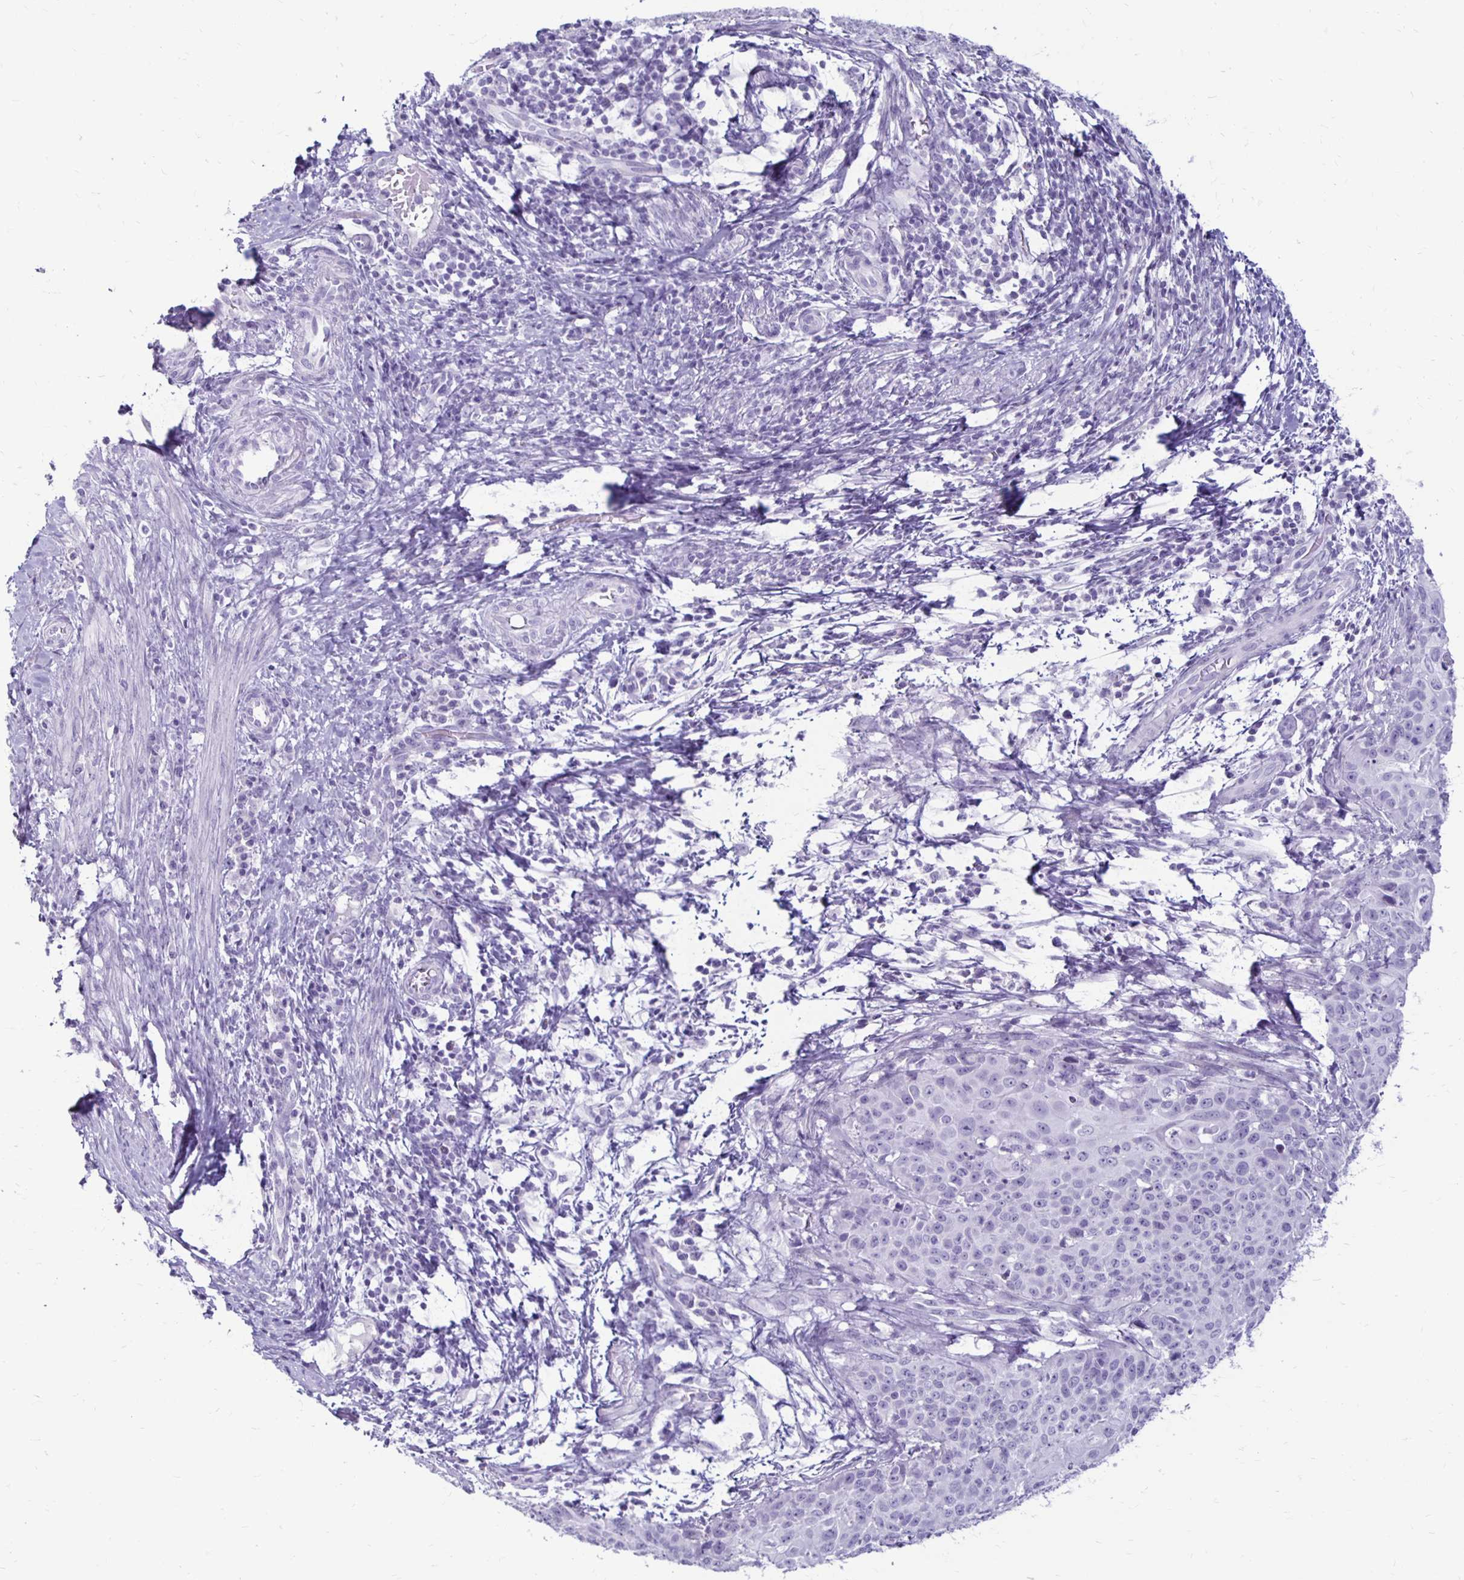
{"staining": {"intensity": "negative", "quantity": "none", "location": "none"}, "tissue": "cervical cancer", "cell_type": "Tumor cells", "image_type": "cancer", "snomed": [{"axis": "morphology", "description": "Squamous cell carcinoma, NOS"}, {"axis": "topography", "description": "Cervix"}], "caption": "Tumor cells are negative for brown protein staining in cervical cancer. Nuclei are stained in blue.", "gene": "RYR1", "patient": {"sex": "female", "age": 65}}